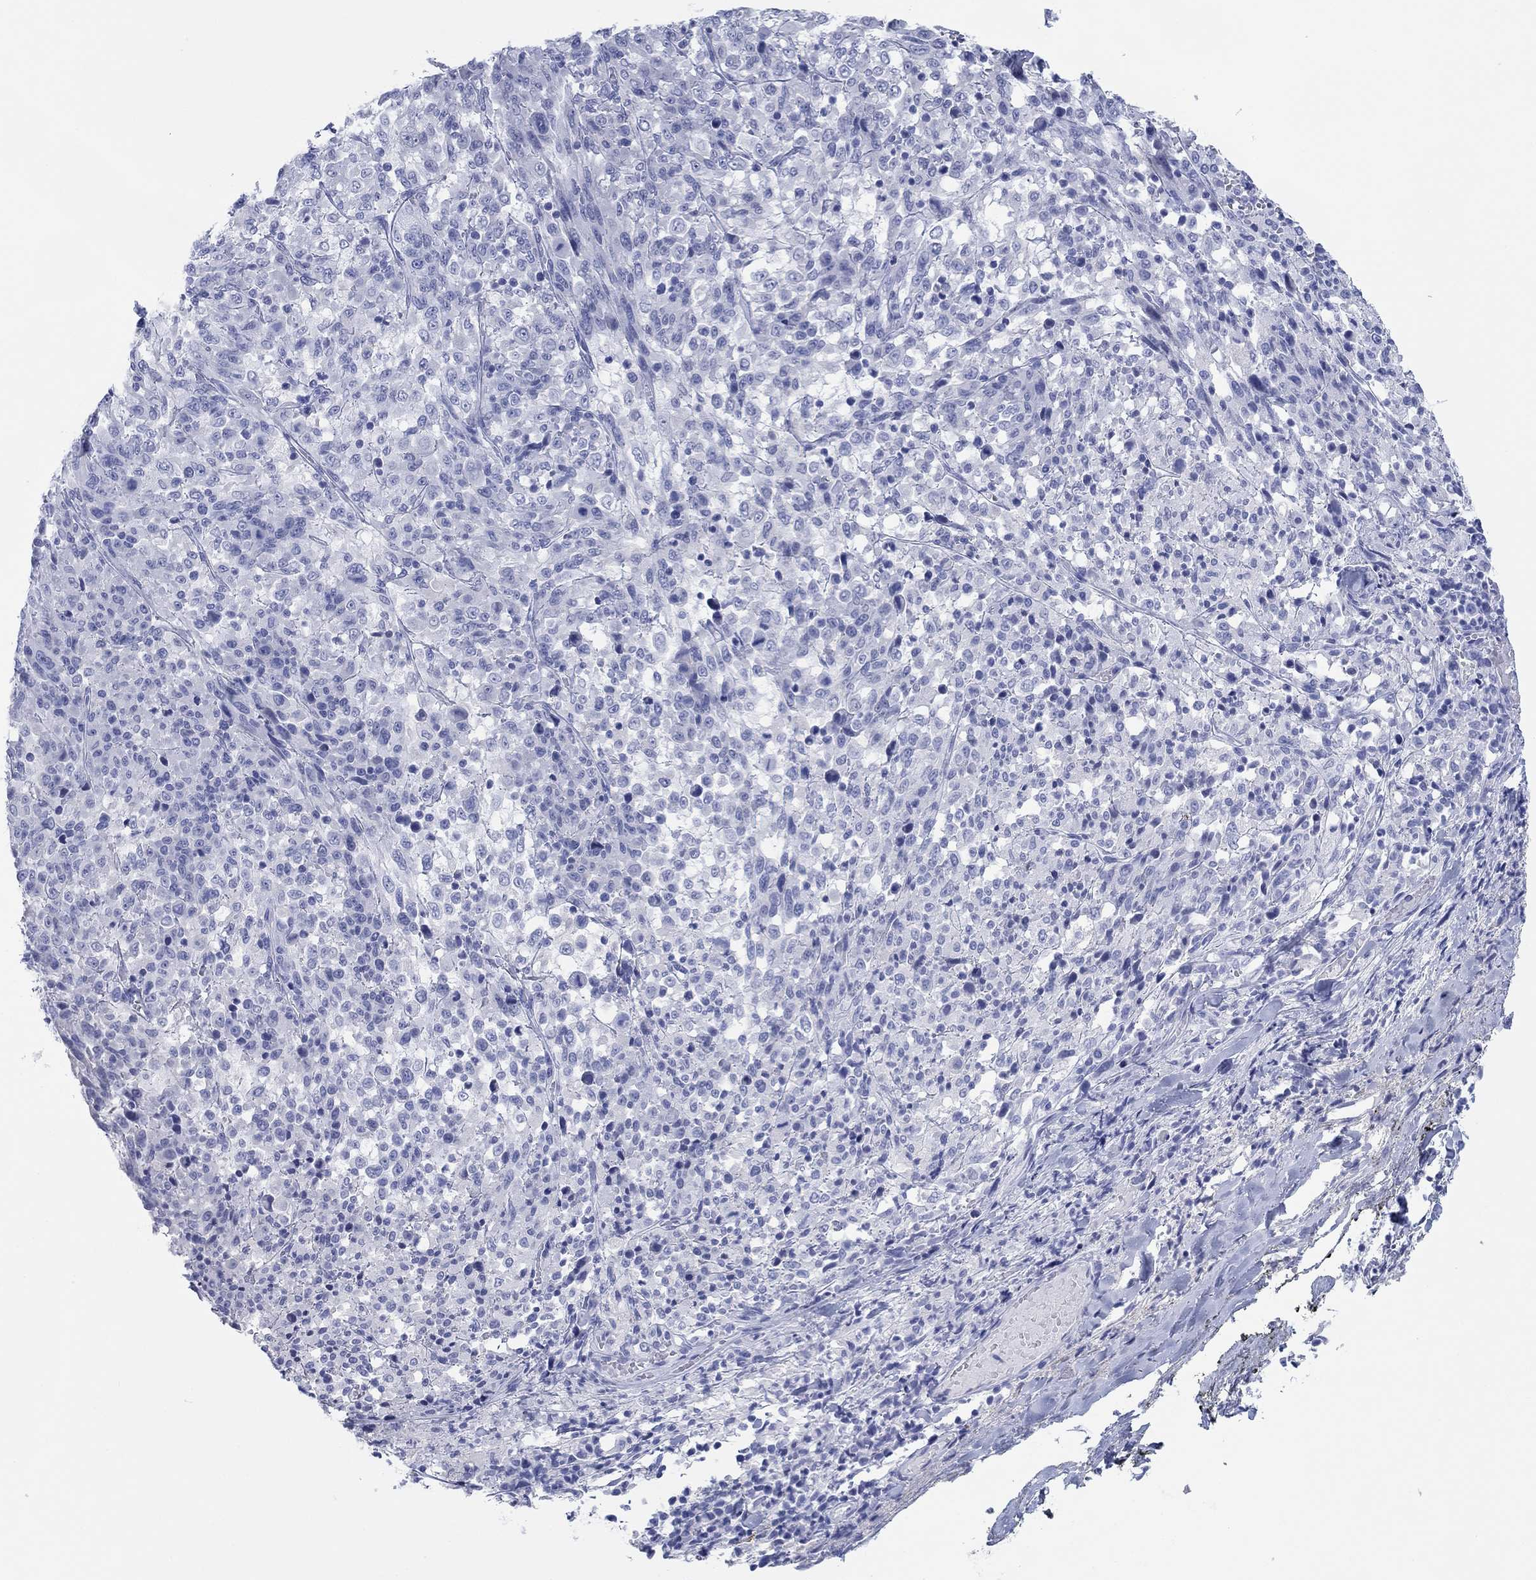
{"staining": {"intensity": "negative", "quantity": "none", "location": "none"}, "tissue": "melanoma", "cell_type": "Tumor cells", "image_type": "cancer", "snomed": [{"axis": "morphology", "description": "Malignant melanoma, NOS"}, {"axis": "topography", "description": "Skin"}], "caption": "Immunohistochemistry (IHC) histopathology image of human malignant melanoma stained for a protein (brown), which shows no staining in tumor cells.", "gene": "ATP1B1", "patient": {"sex": "female", "age": 91}}